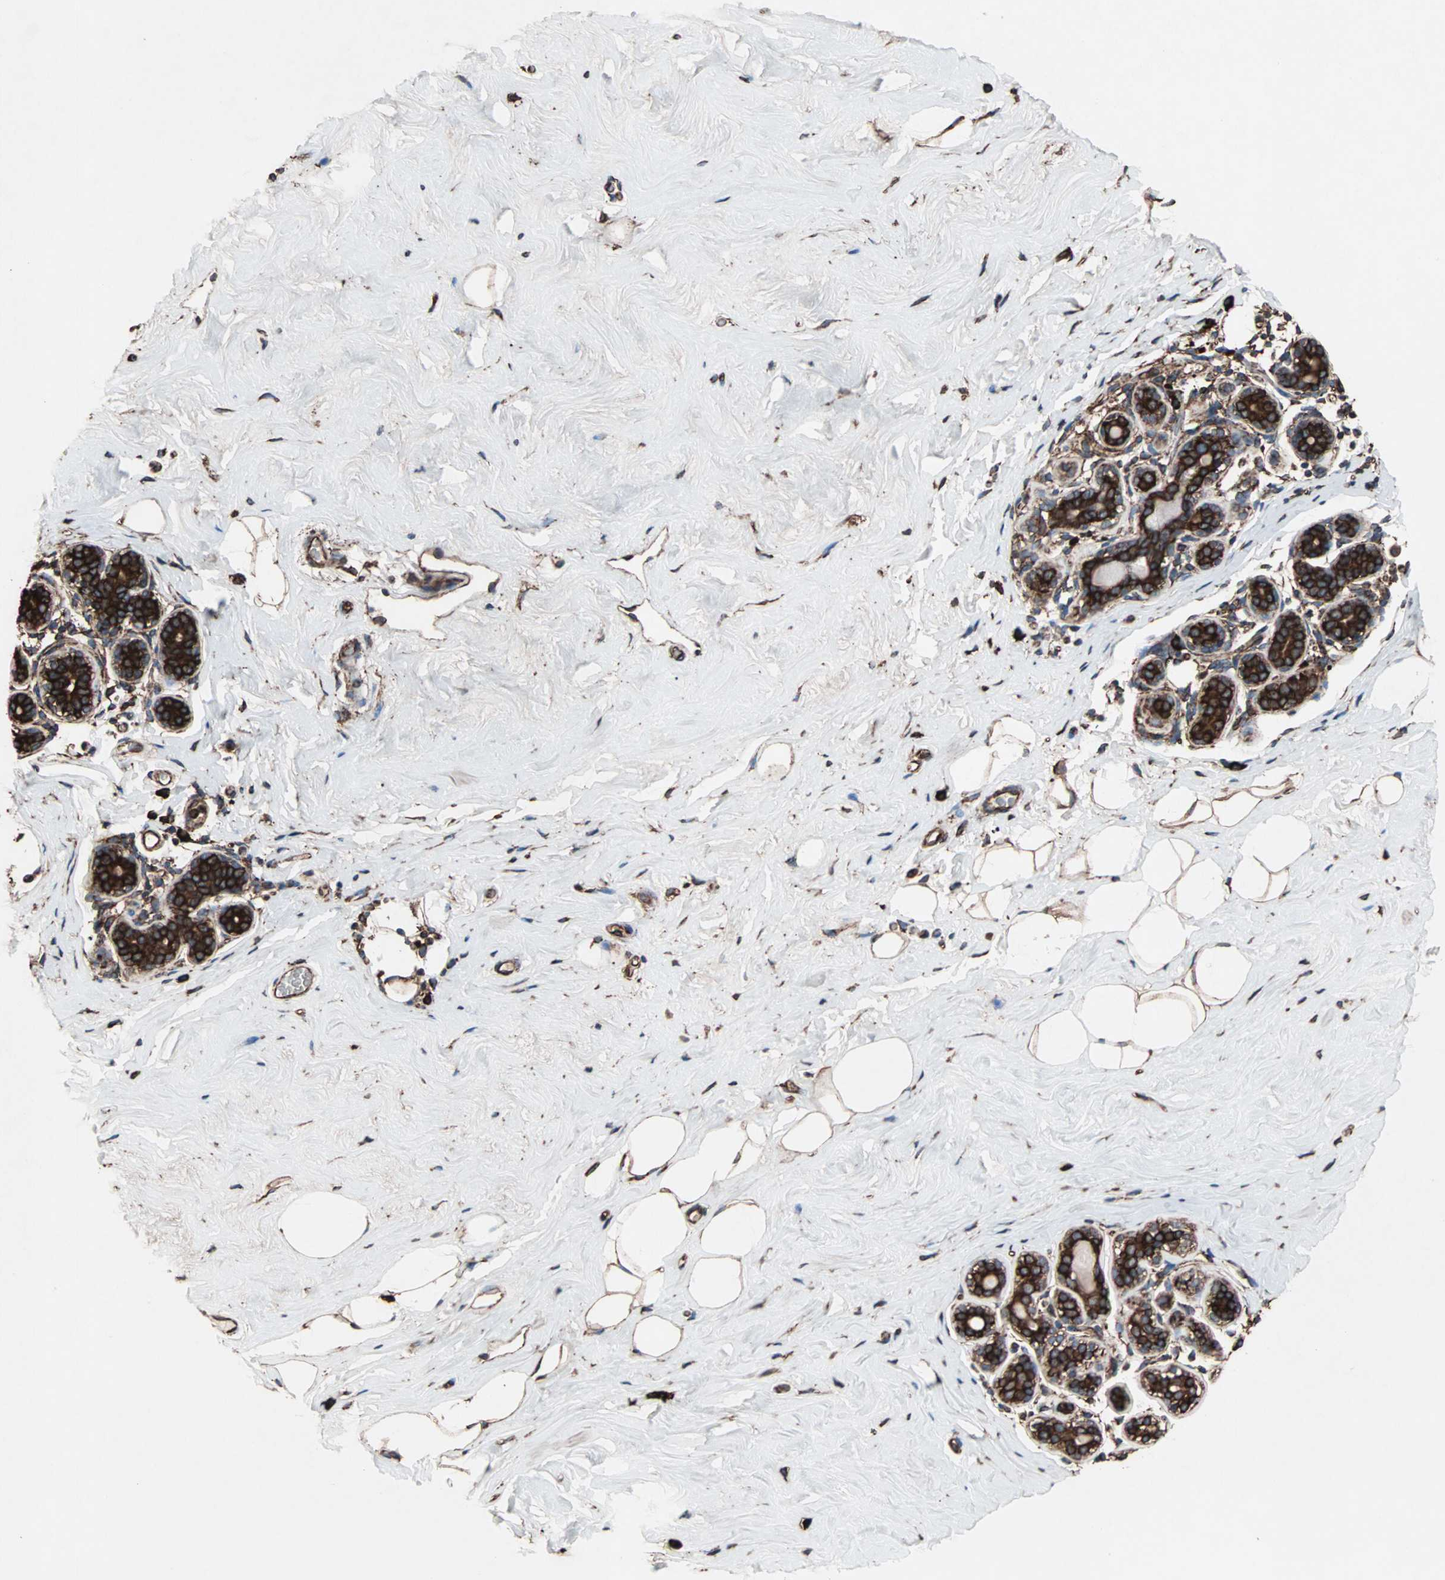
{"staining": {"intensity": "moderate", "quantity": ">75%", "location": "cytoplasmic/membranous"}, "tissue": "breast", "cell_type": "Adipocytes", "image_type": "normal", "snomed": [{"axis": "morphology", "description": "Normal tissue, NOS"}, {"axis": "topography", "description": "Breast"}], "caption": "Immunohistochemistry (DAB (3,3'-diaminobenzidine)) staining of unremarkable human breast shows moderate cytoplasmic/membranous protein positivity in about >75% of adipocytes.", "gene": "HSP90B1", "patient": {"sex": "female", "age": 75}}